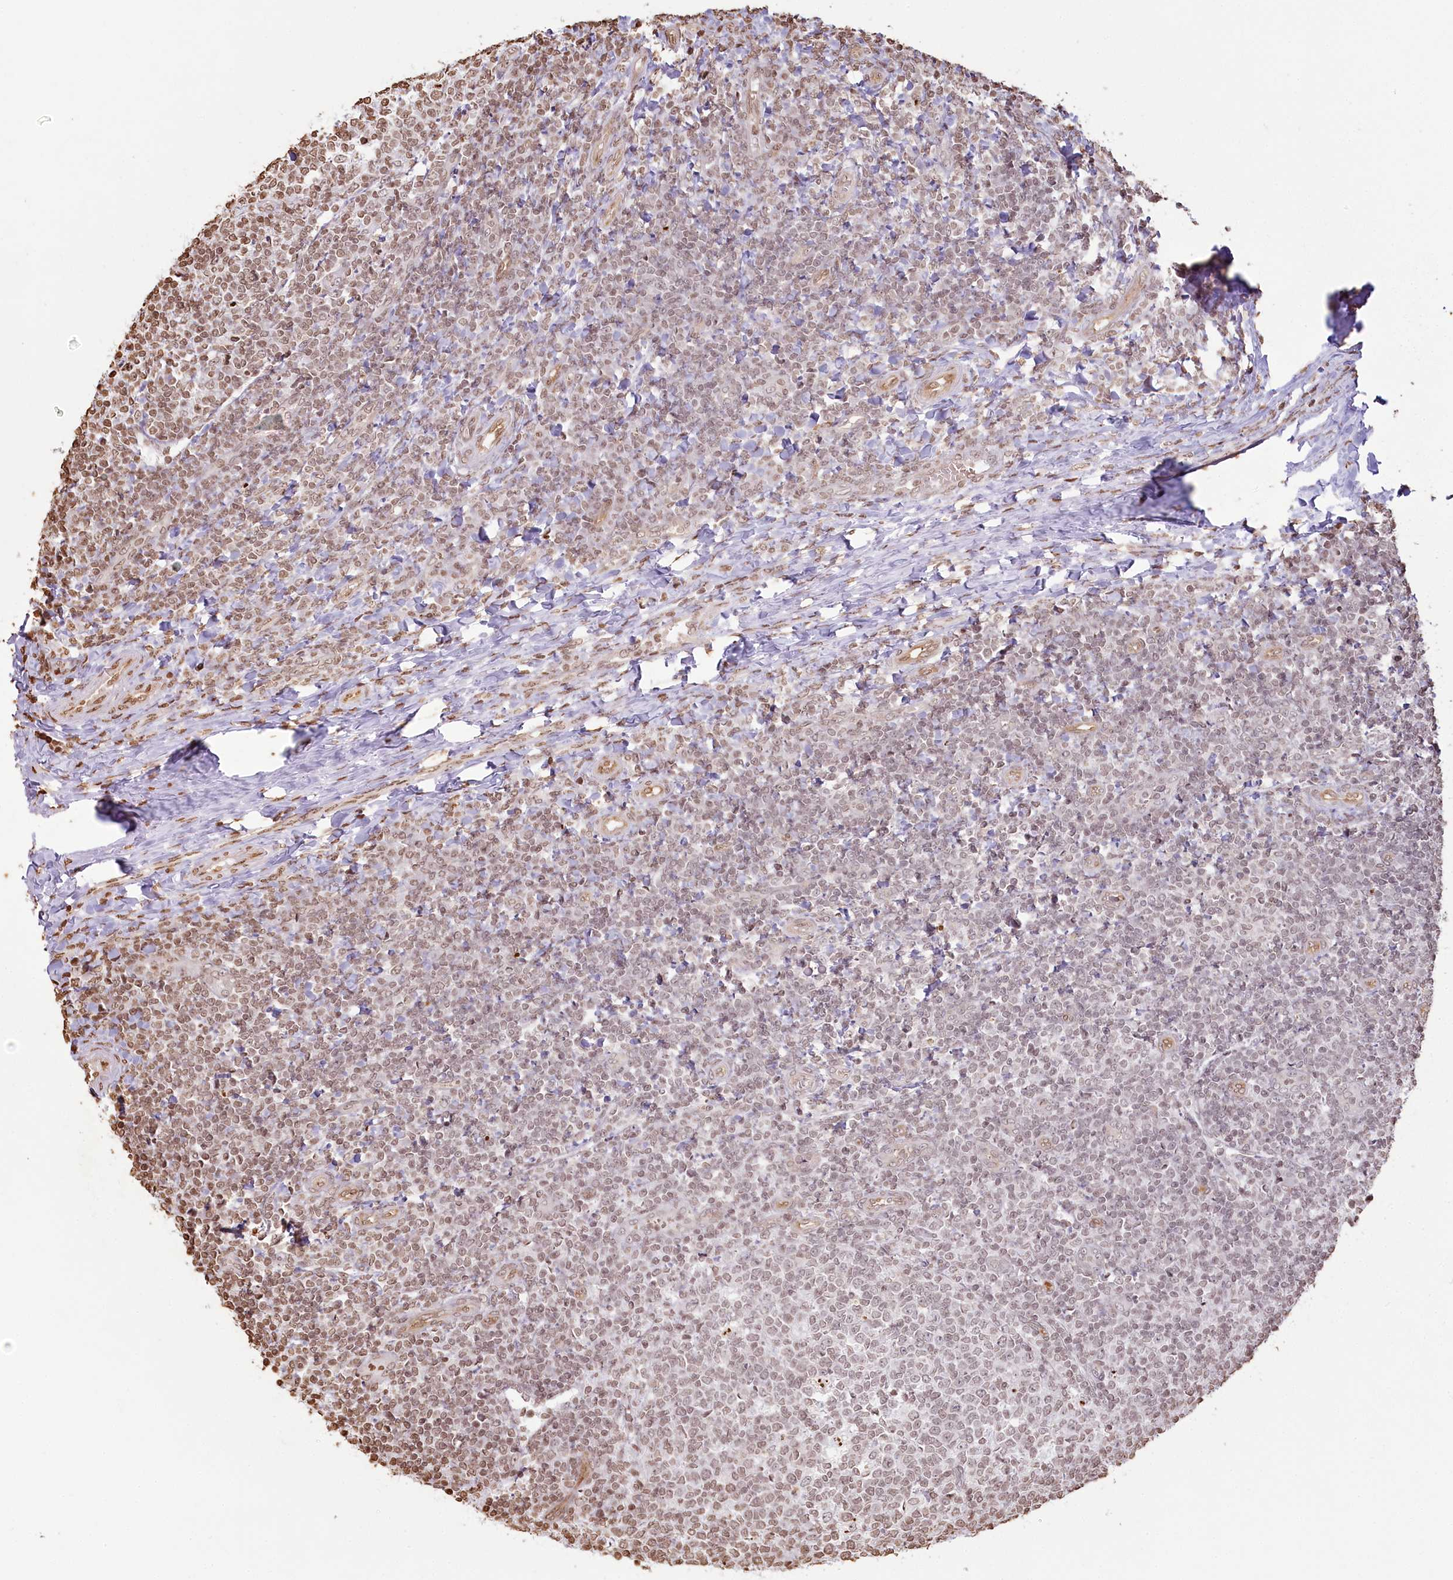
{"staining": {"intensity": "moderate", "quantity": ">75%", "location": "nuclear"}, "tissue": "tonsil", "cell_type": "Germinal center cells", "image_type": "normal", "snomed": [{"axis": "morphology", "description": "Normal tissue, NOS"}, {"axis": "topography", "description": "Tonsil"}], "caption": "About >75% of germinal center cells in normal human tonsil reveal moderate nuclear protein staining as visualized by brown immunohistochemical staining.", "gene": "FAM13A", "patient": {"sex": "female", "age": 19}}